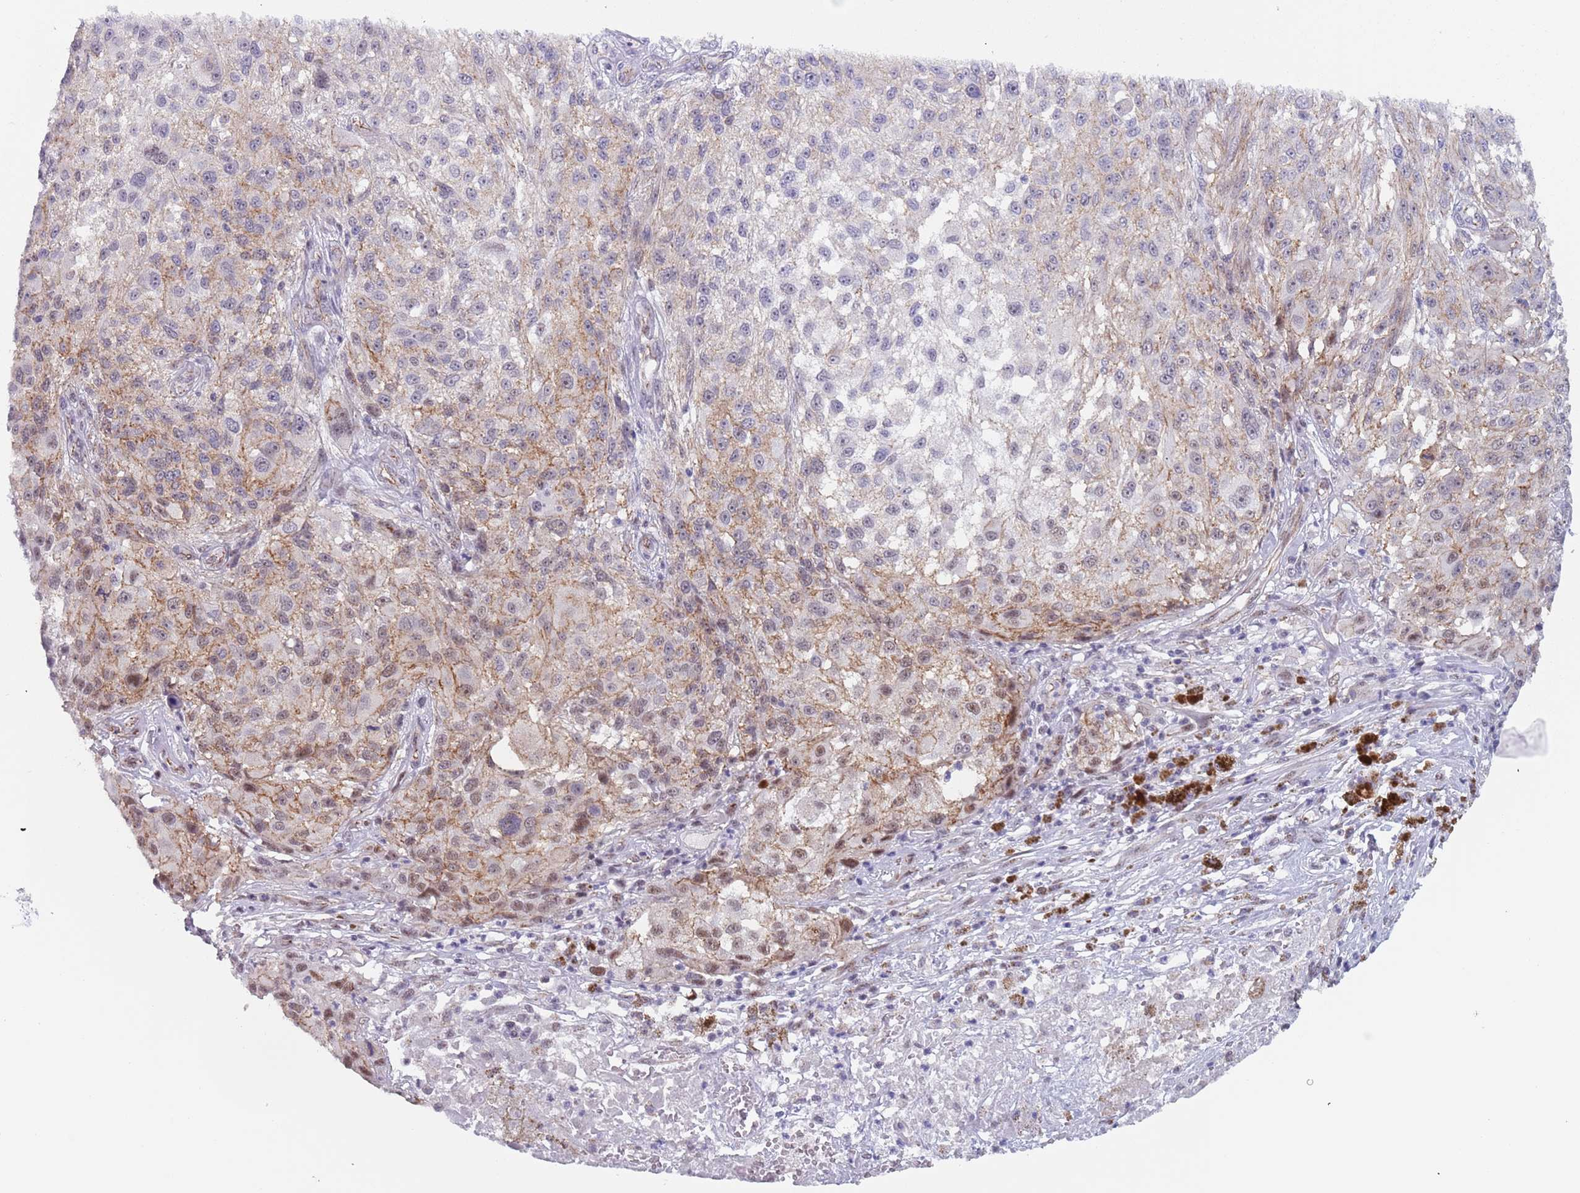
{"staining": {"intensity": "moderate", "quantity": "<25%", "location": "cytoplasmic/membranous,nuclear"}, "tissue": "melanoma", "cell_type": "Tumor cells", "image_type": "cancer", "snomed": [{"axis": "morphology", "description": "Normal morphology"}, {"axis": "morphology", "description": "Malignant melanoma, NOS"}, {"axis": "topography", "description": "Skin"}], "caption": "A low amount of moderate cytoplasmic/membranous and nuclear expression is present in about <25% of tumor cells in melanoma tissue.", "gene": "OR5A2", "patient": {"sex": "female", "age": 72}}